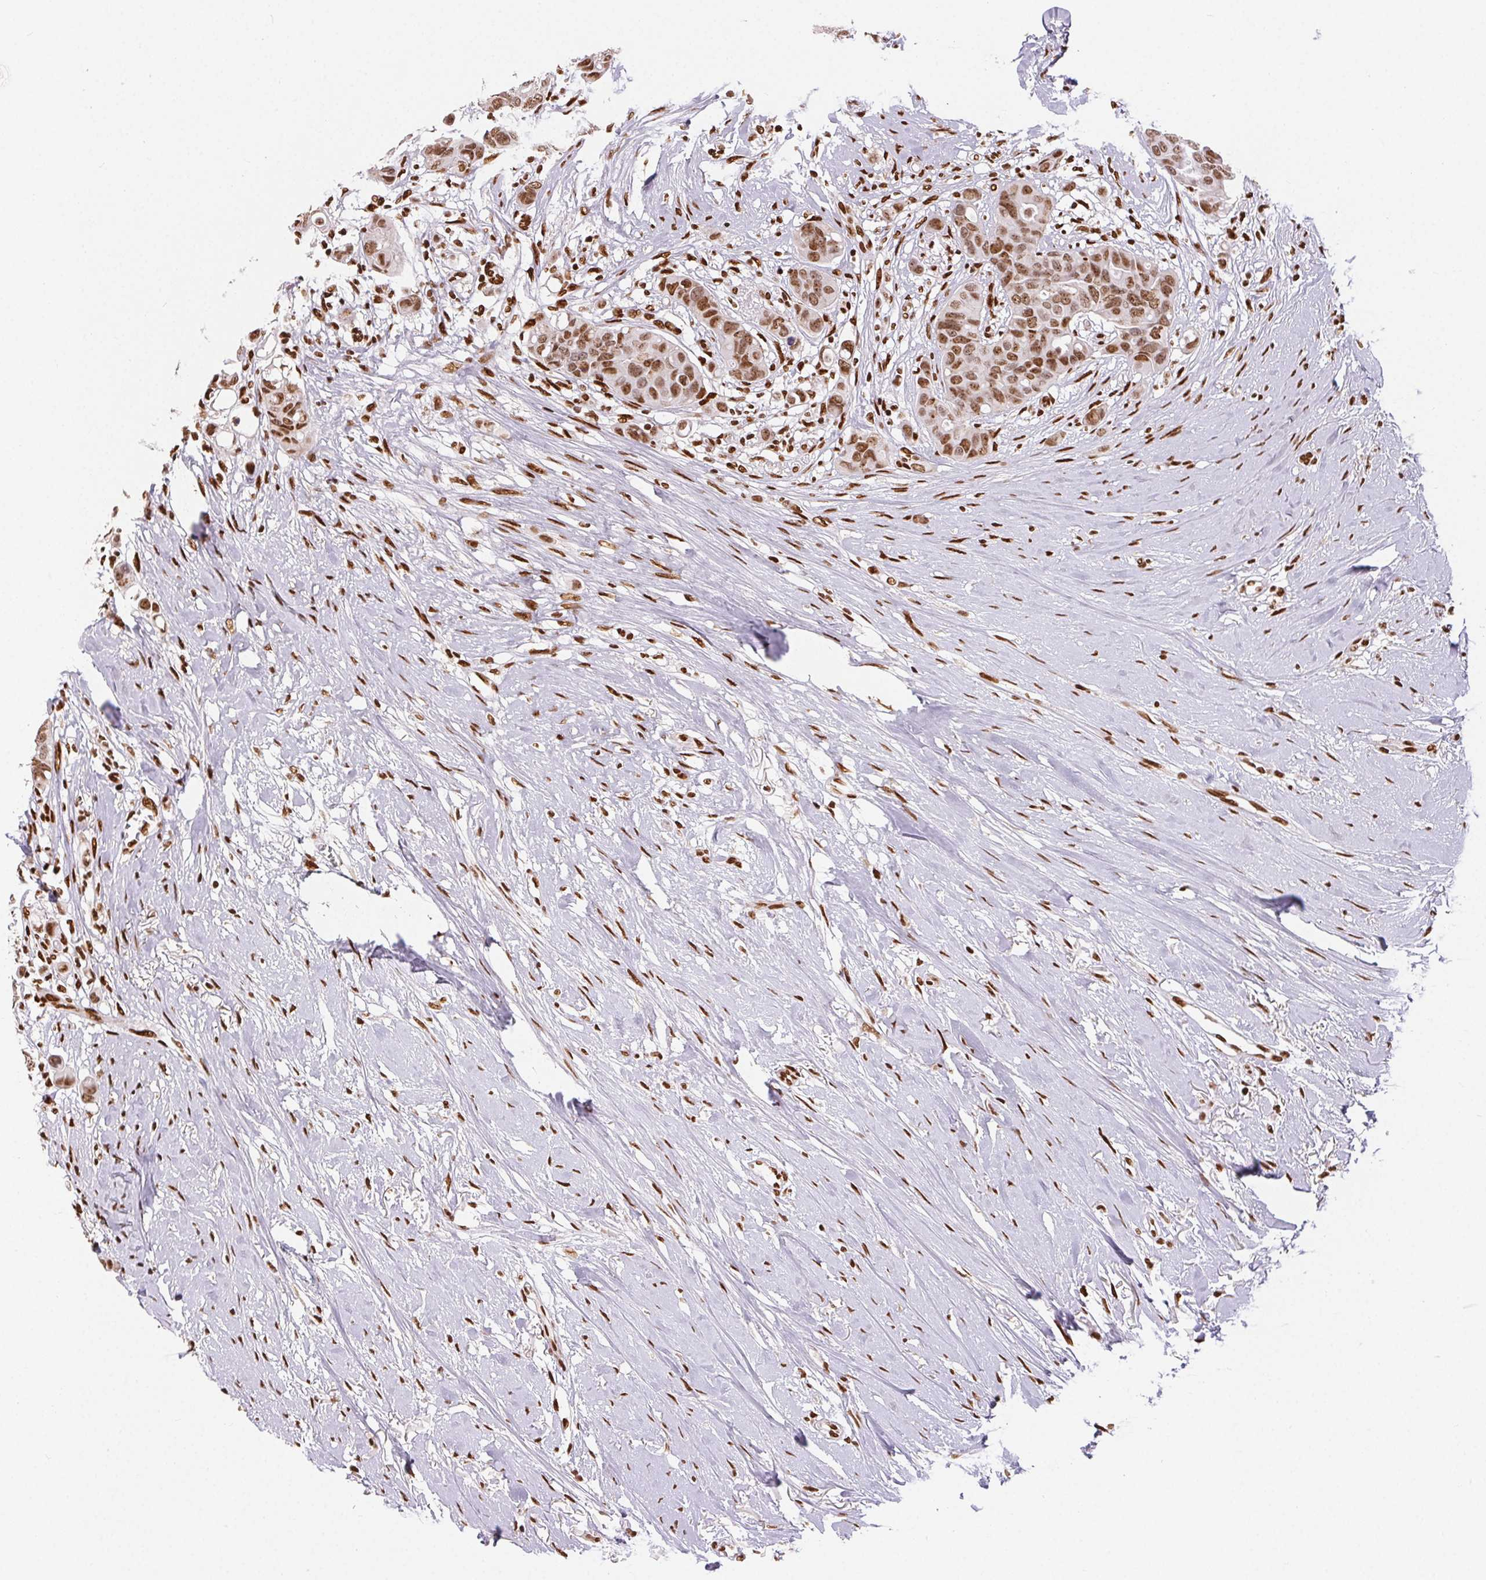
{"staining": {"intensity": "moderate", "quantity": ">75%", "location": "nuclear"}, "tissue": "breast cancer", "cell_type": "Tumor cells", "image_type": "cancer", "snomed": [{"axis": "morphology", "description": "Duct carcinoma"}, {"axis": "topography", "description": "Breast"}], "caption": "There is medium levels of moderate nuclear staining in tumor cells of infiltrating ductal carcinoma (breast), as demonstrated by immunohistochemical staining (brown color).", "gene": "ZNF80", "patient": {"sex": "female", "age": 54}}